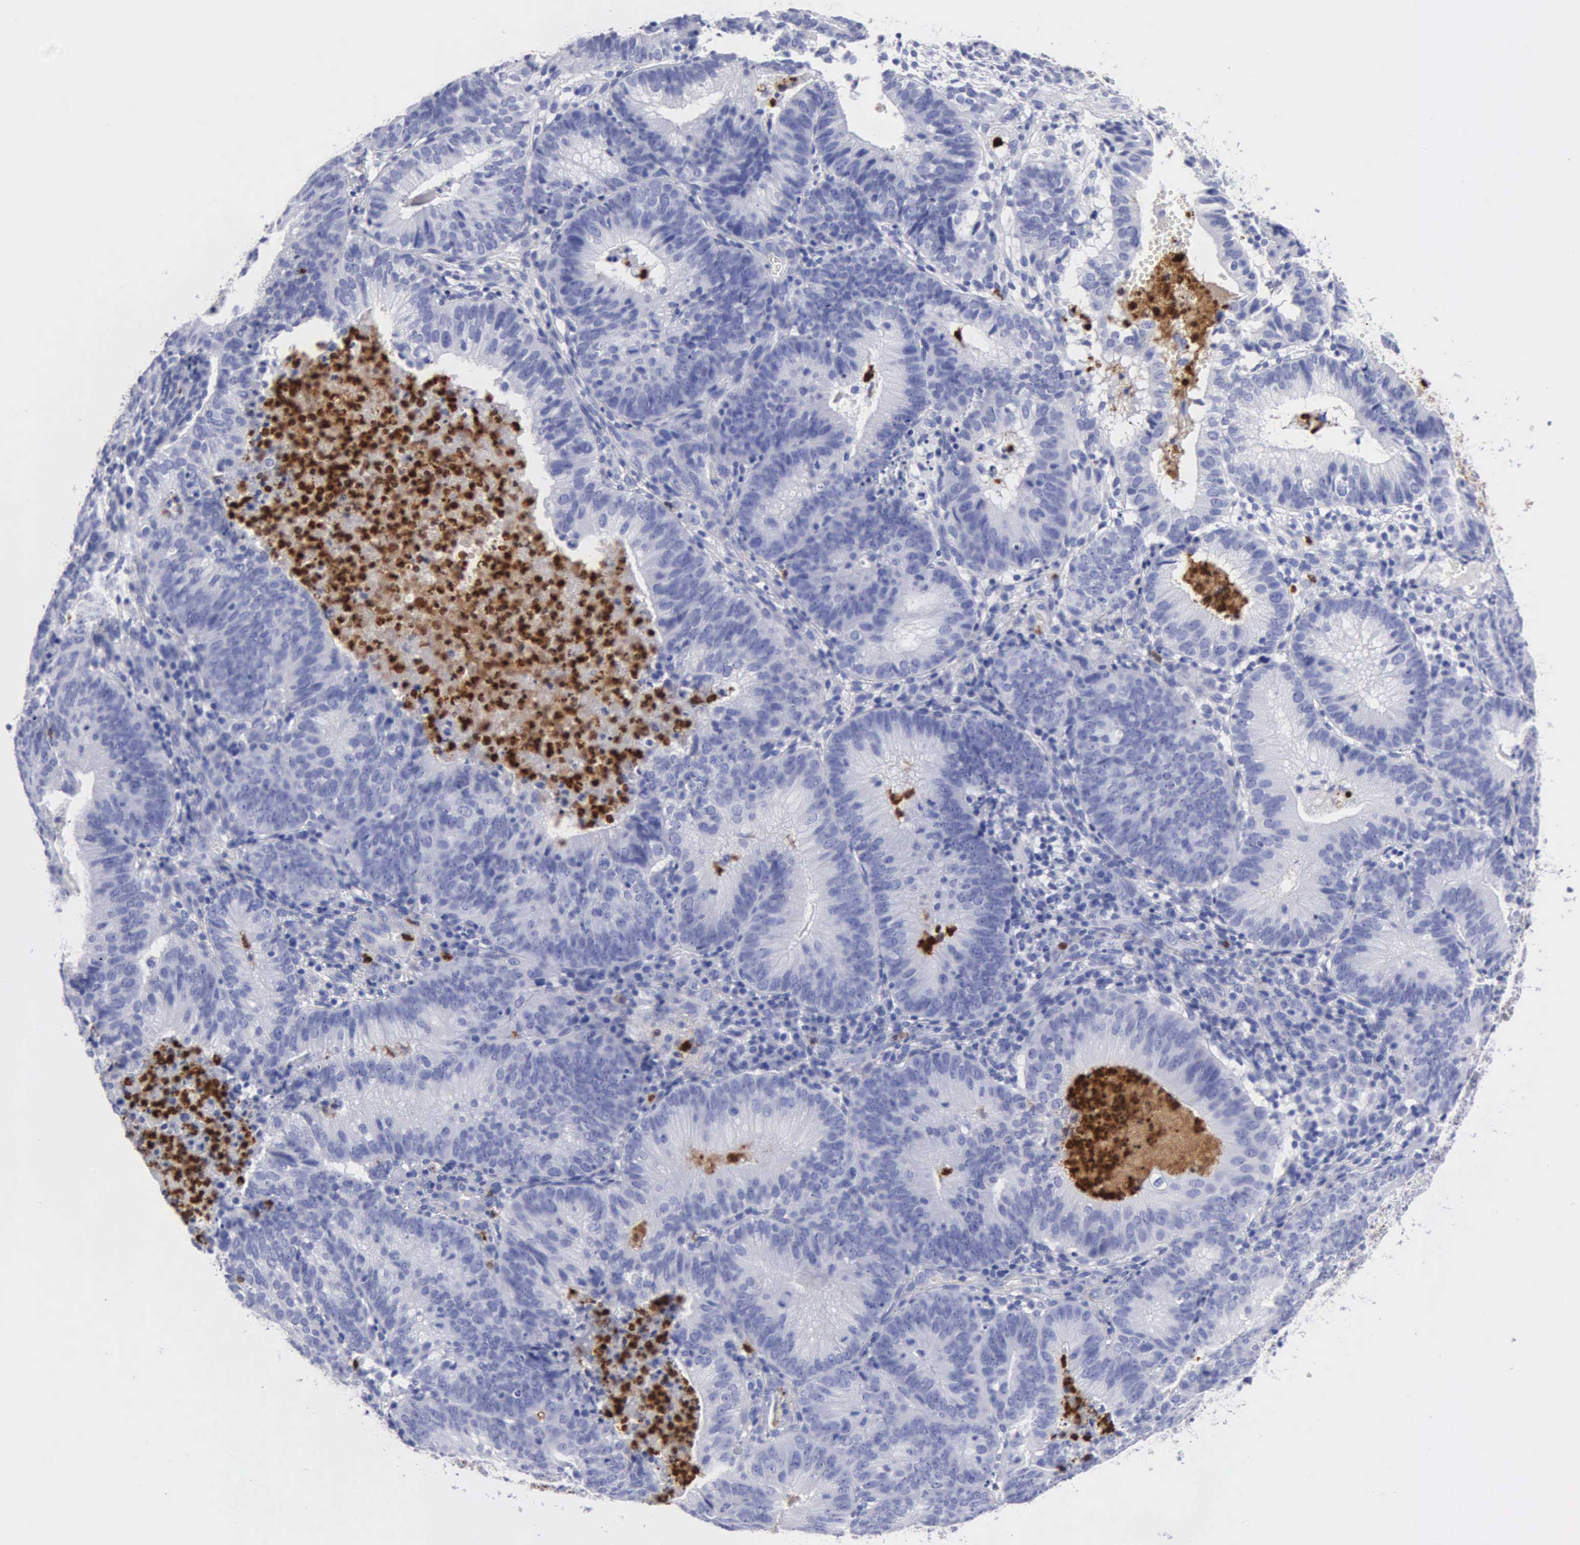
{"staining": {"intensity": "negative", "quantity": "none", "location": "none"}, "tissue": "cervical cancer", "cell_type": "Tumor cells", "image_type": "cancer", "snomed": [{"axis": "morphology", "description": "Adenocarcinoma, NOS"}, {"axis": "topography", "description": "Cervix"}], "caption": "An image of cervical cancer (adenocarcinoma) stained for a protein reveals no brown staining in tumor cells.", "gene": "CTSG", "patient": {"sex": "female", "age": 60}}